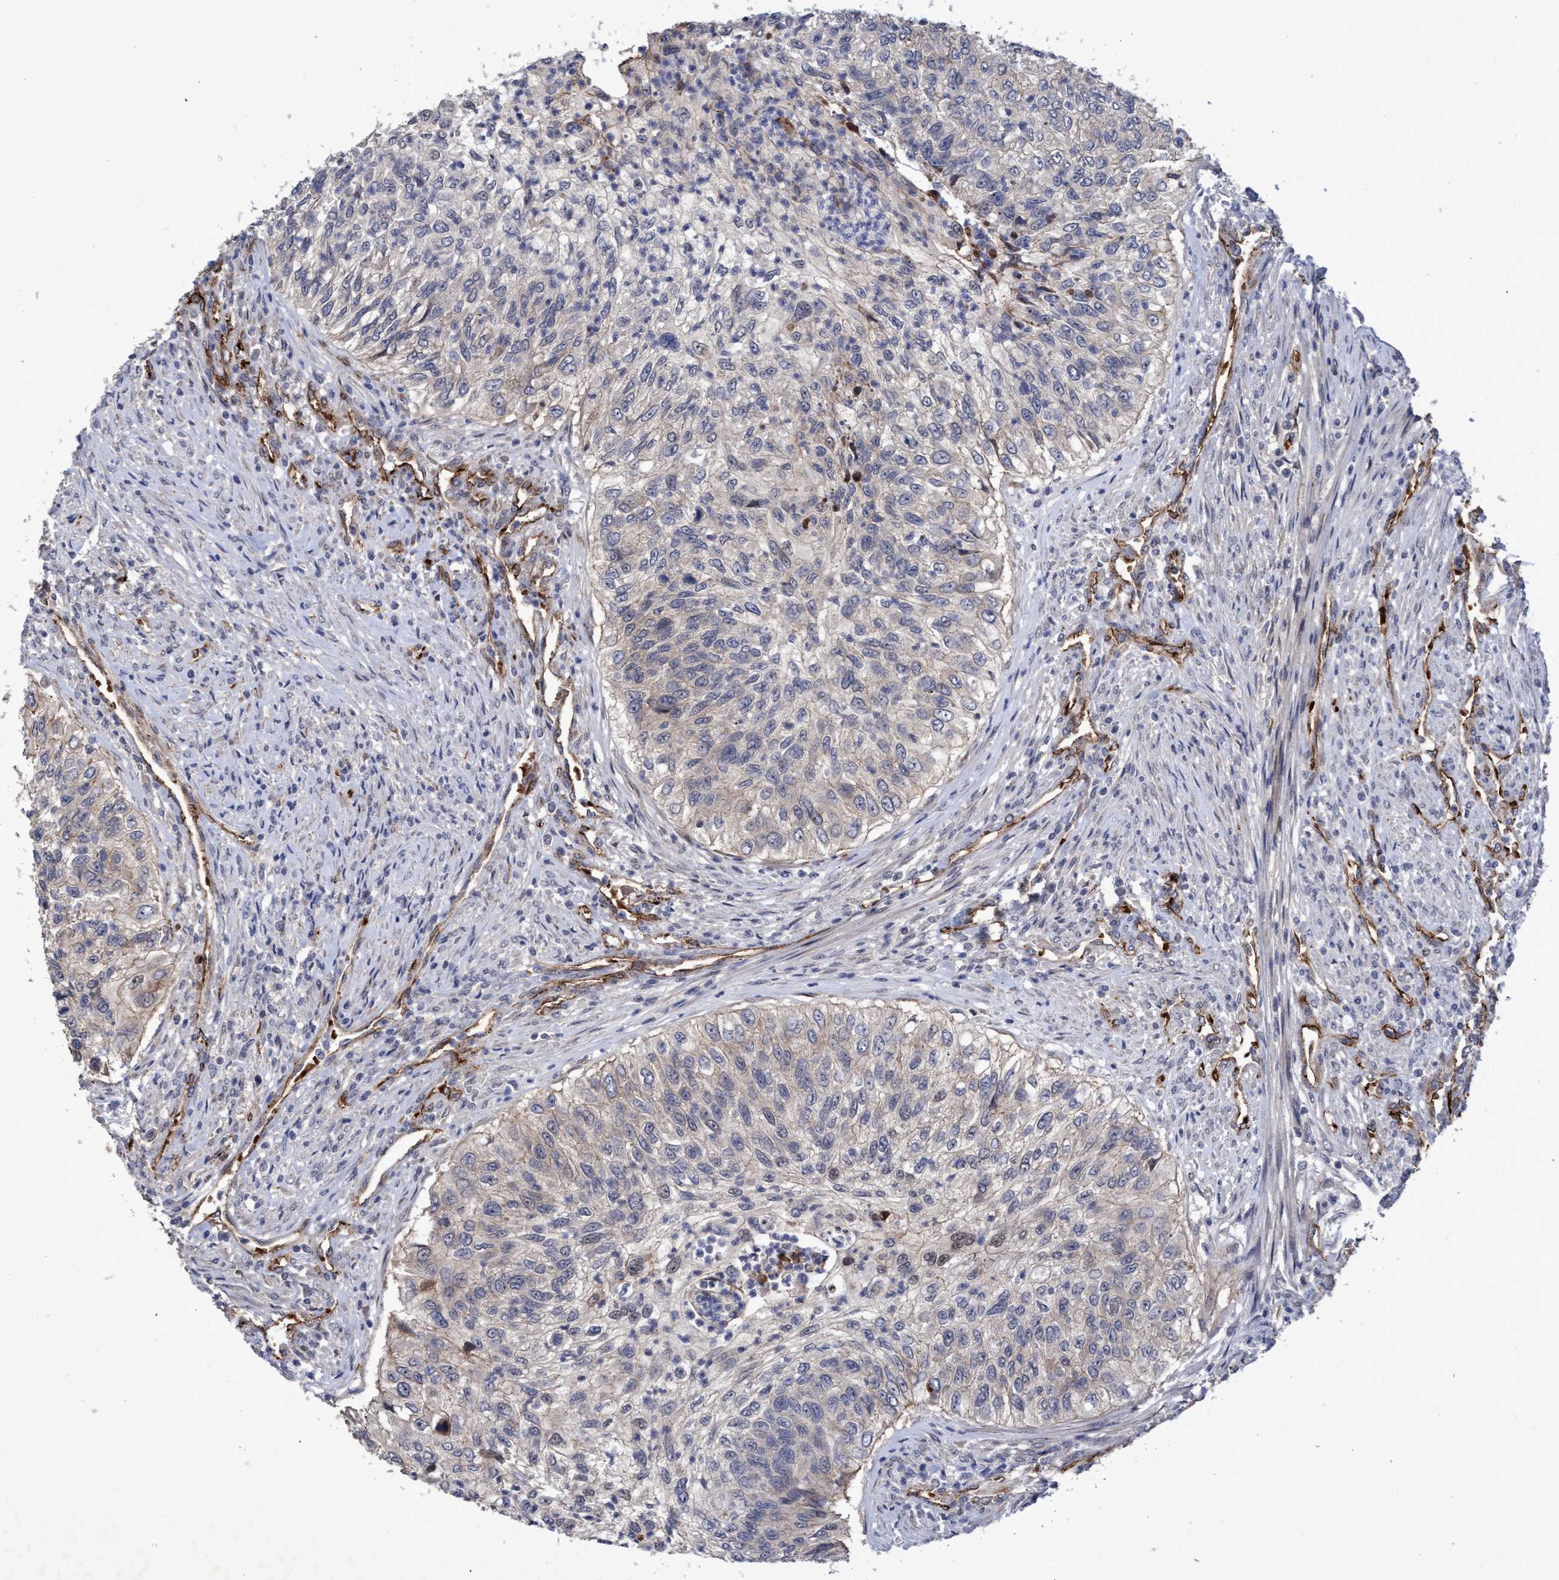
{"staining": {"intensity": "weak", "quantity": "<25%", "location": "cytoplasmic/membranous"}, "tissue": "urothelial cancer", "cell_type": "Tumor cells", "image_type": "cancer", "snomed": [{"axis": "morphology", "description": "Urothelial carcinoma, High grade"}, {"axis": "topography", "description": "Urinary bladder"}], "caption": "This is an IHC photomicrograph of urothelial cancer. There is no positivity in tumor cells.", "gene": "ZNF750", "patient": {"sex": "female", "age": 60}}